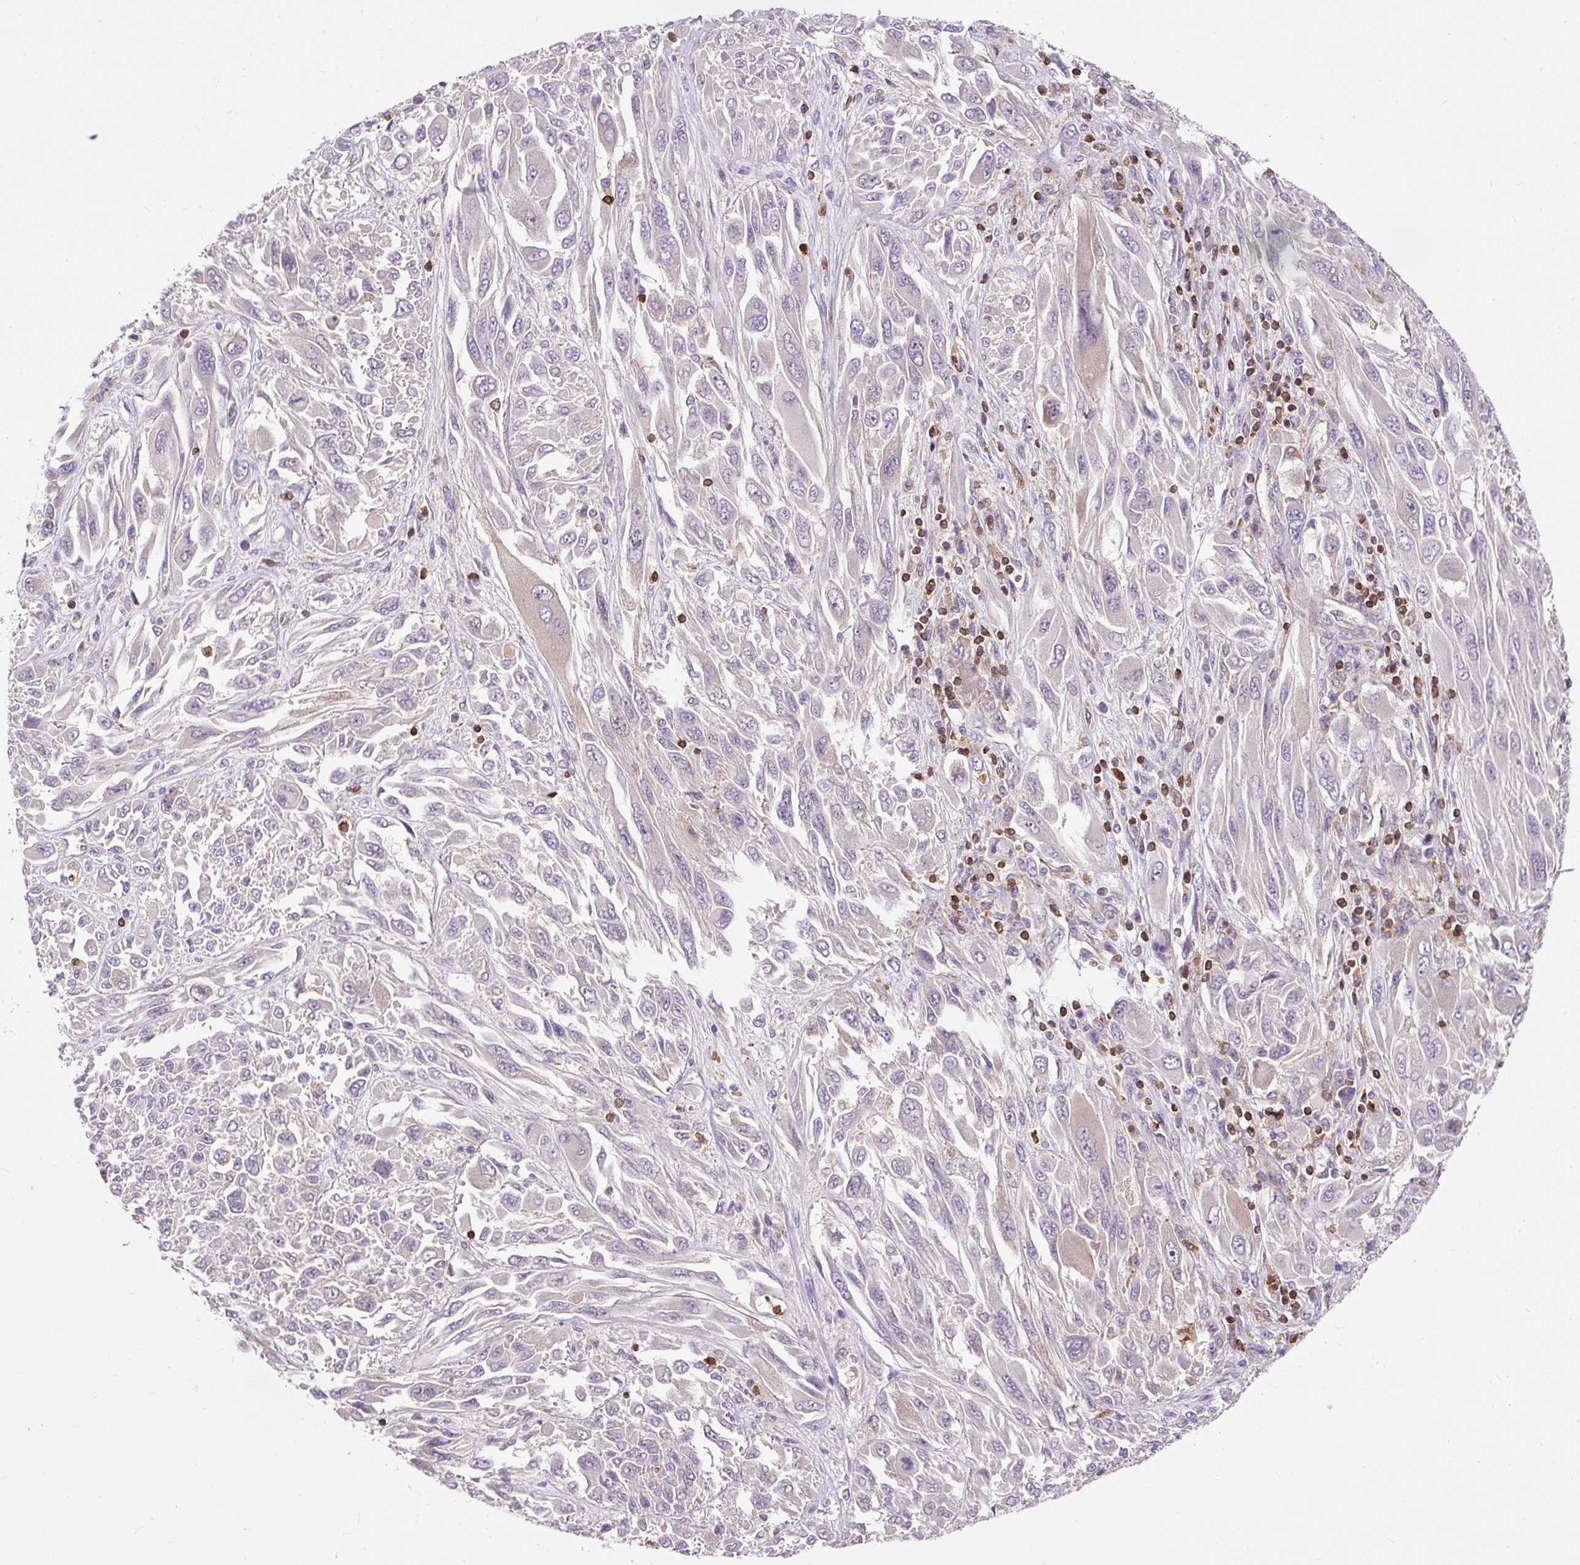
{"staining": {"intensity": "negative", "quantity": "none", "location": "none"}, "tissue": "melanoma", "cell_type": "Tumor cells", "image_type": "cancer", "snomed": [{"axis": "morphology", "description": "Malignant melanoma, NOS"}, {"axis": "topography", "description": "Skin"}], "caption": "Immunohistochemistry photomicrograph of neoplastic tissue: malignant melanoma stained with DAB (3,3'-diaminobenzidine) shows no significant protein positivity in tumor cells.", "gene": "CISD3", "patient": {"sex": "female", "age": 91}}